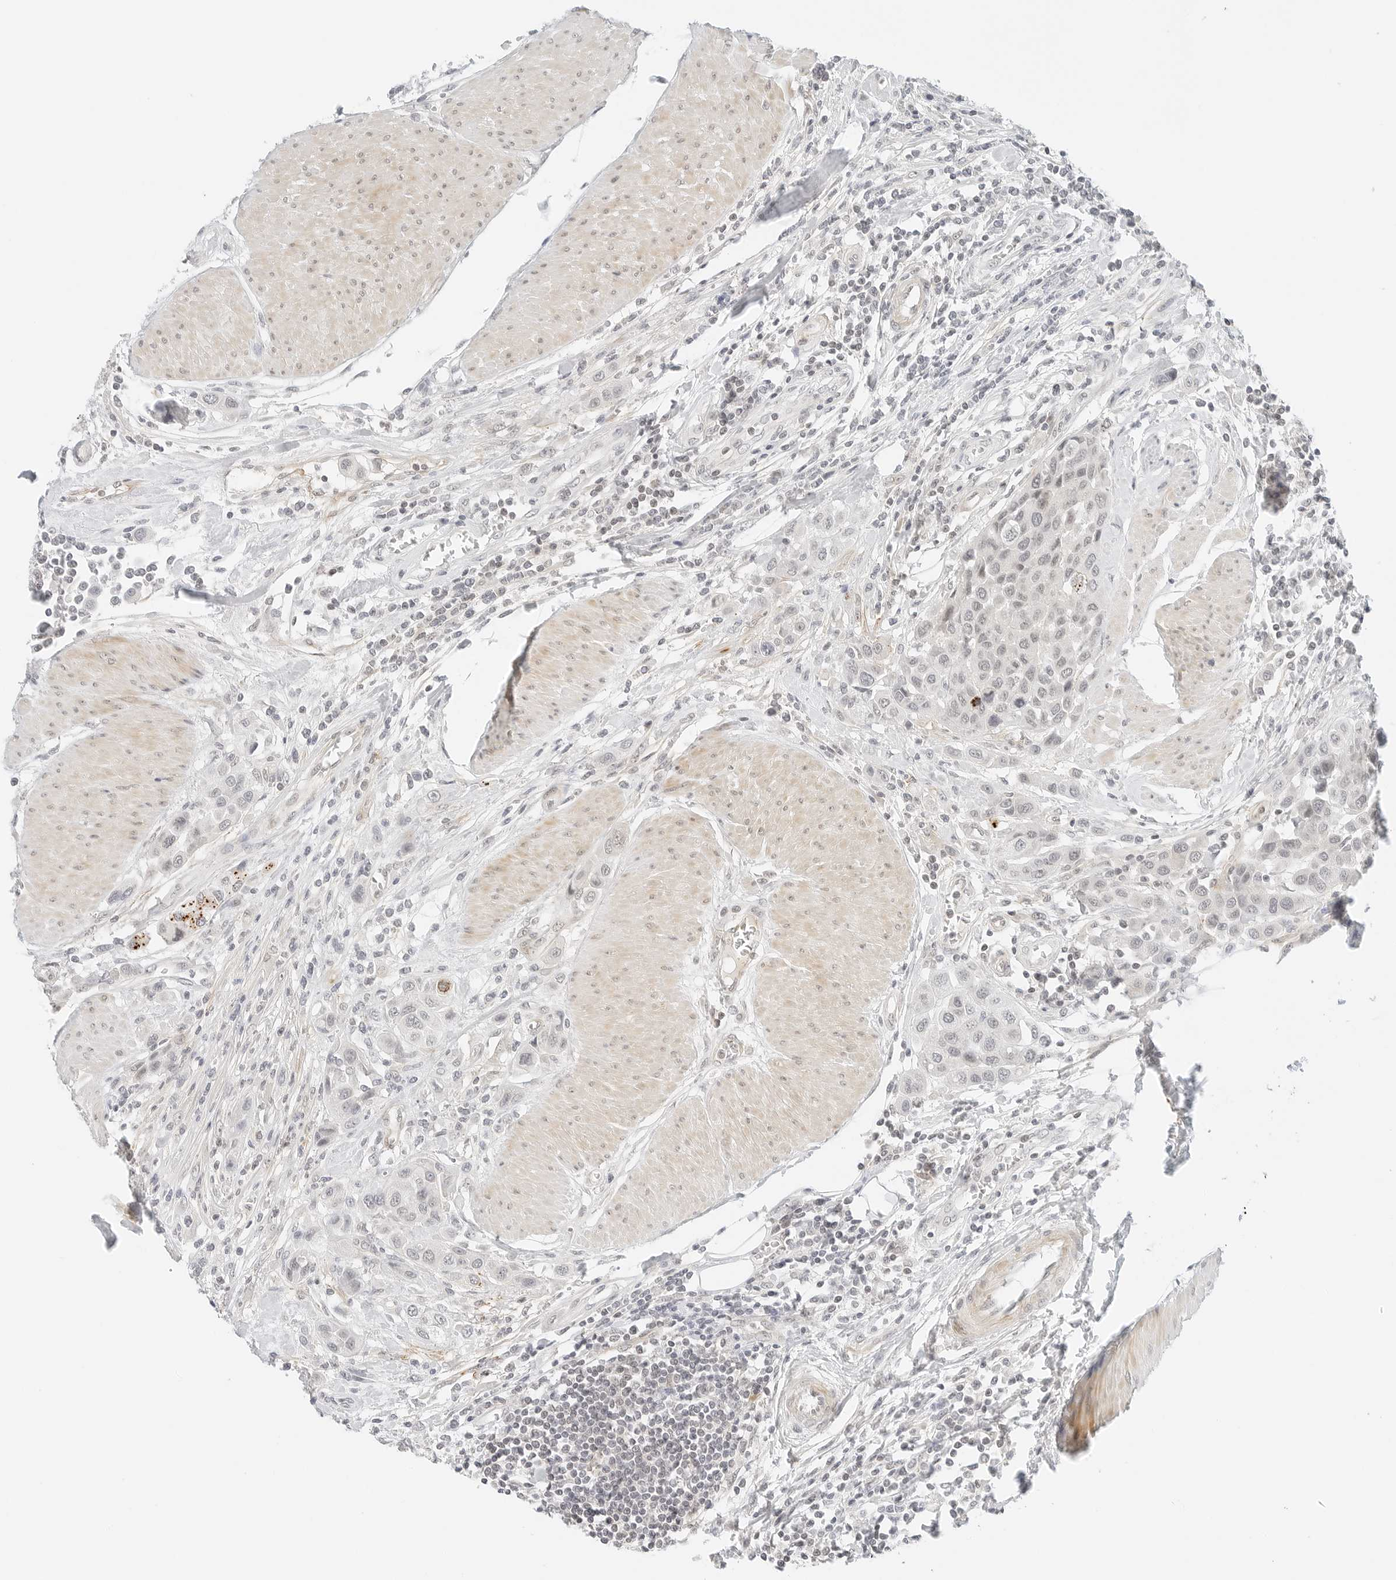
{"staining": {"intensity": "weak", "quantity": "<25%", "location": "nuclear"}, "tissue": "urothelial cancer", "cell_type": "Tumor cells", "image_type": "cancer", "snomed": [{"axis": "morphology", "description": "Urothelial carcinoma, High grade"}, {"axis": "topography", "description": "Urinary bladder"}], "caption": "High magnification brightfield microscopy of urothelial carcinoma (high-grade) stained with DAB (brown) and counterstained with hematoxylin (blue): tumor cells show no significant expression.", "gene": "NEO1", "patient": {"sex": "male", "age": 50}}